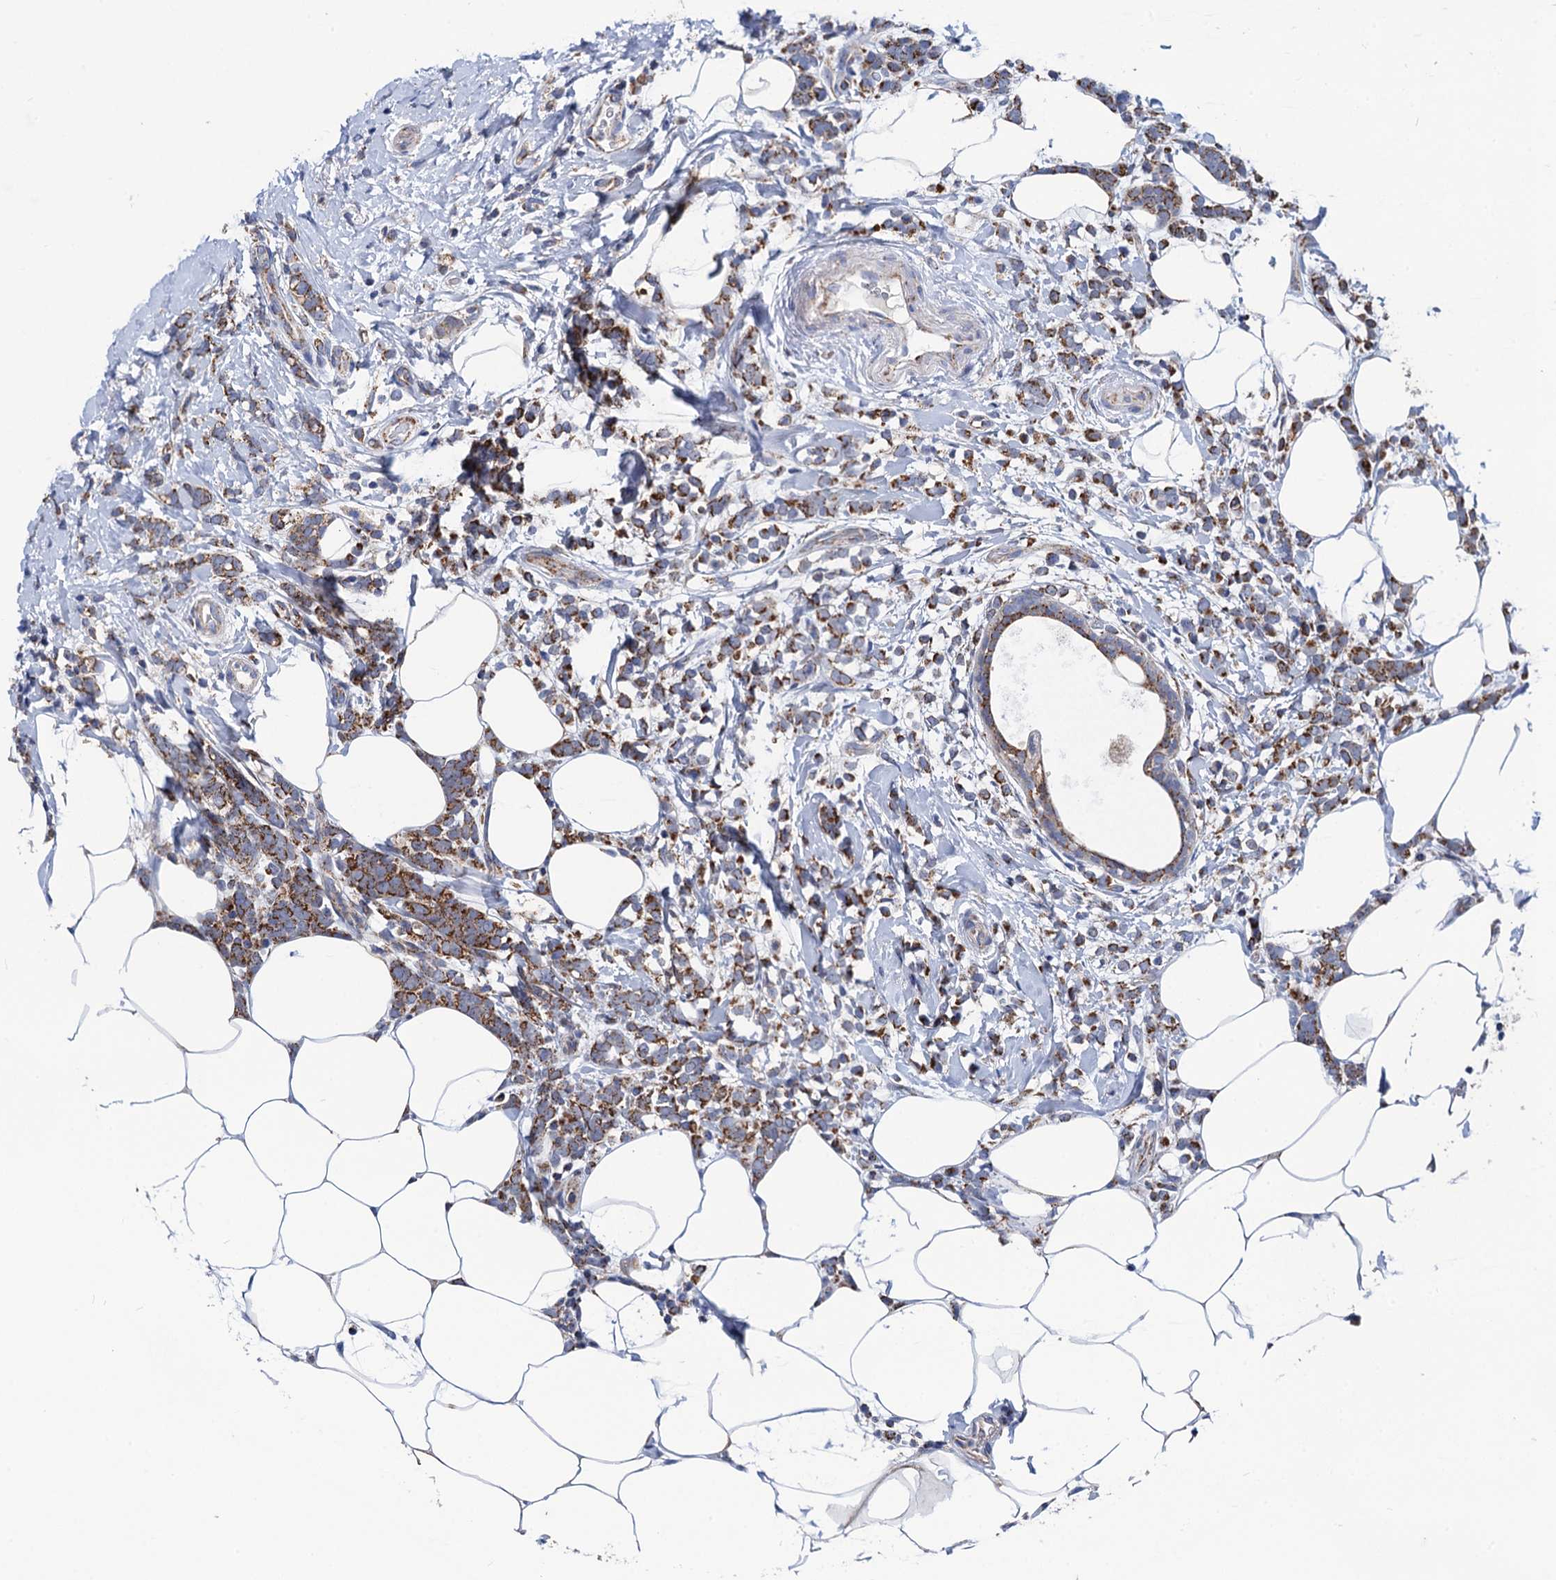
{"staining": {"intensity": "moderate", "quantity": ">75%", "location": "cytoplasmic/membranous"}, "tissue": "breast cancer", "cell_type": "Tumor cells", "image_type": "cancer", "snomed": [{"axis": "morphology", "description": "Lobular carcinoma"}, {"axis": "topography", "description": "Breast"}], "caption": "The immunohistochemical stain labels moderate cytoplasmic/membranous staining in tumor cells of breast lobular carcinoma tissue.", "gene": "PTCD3", "patient": {"sex": "female", "age": 58}}